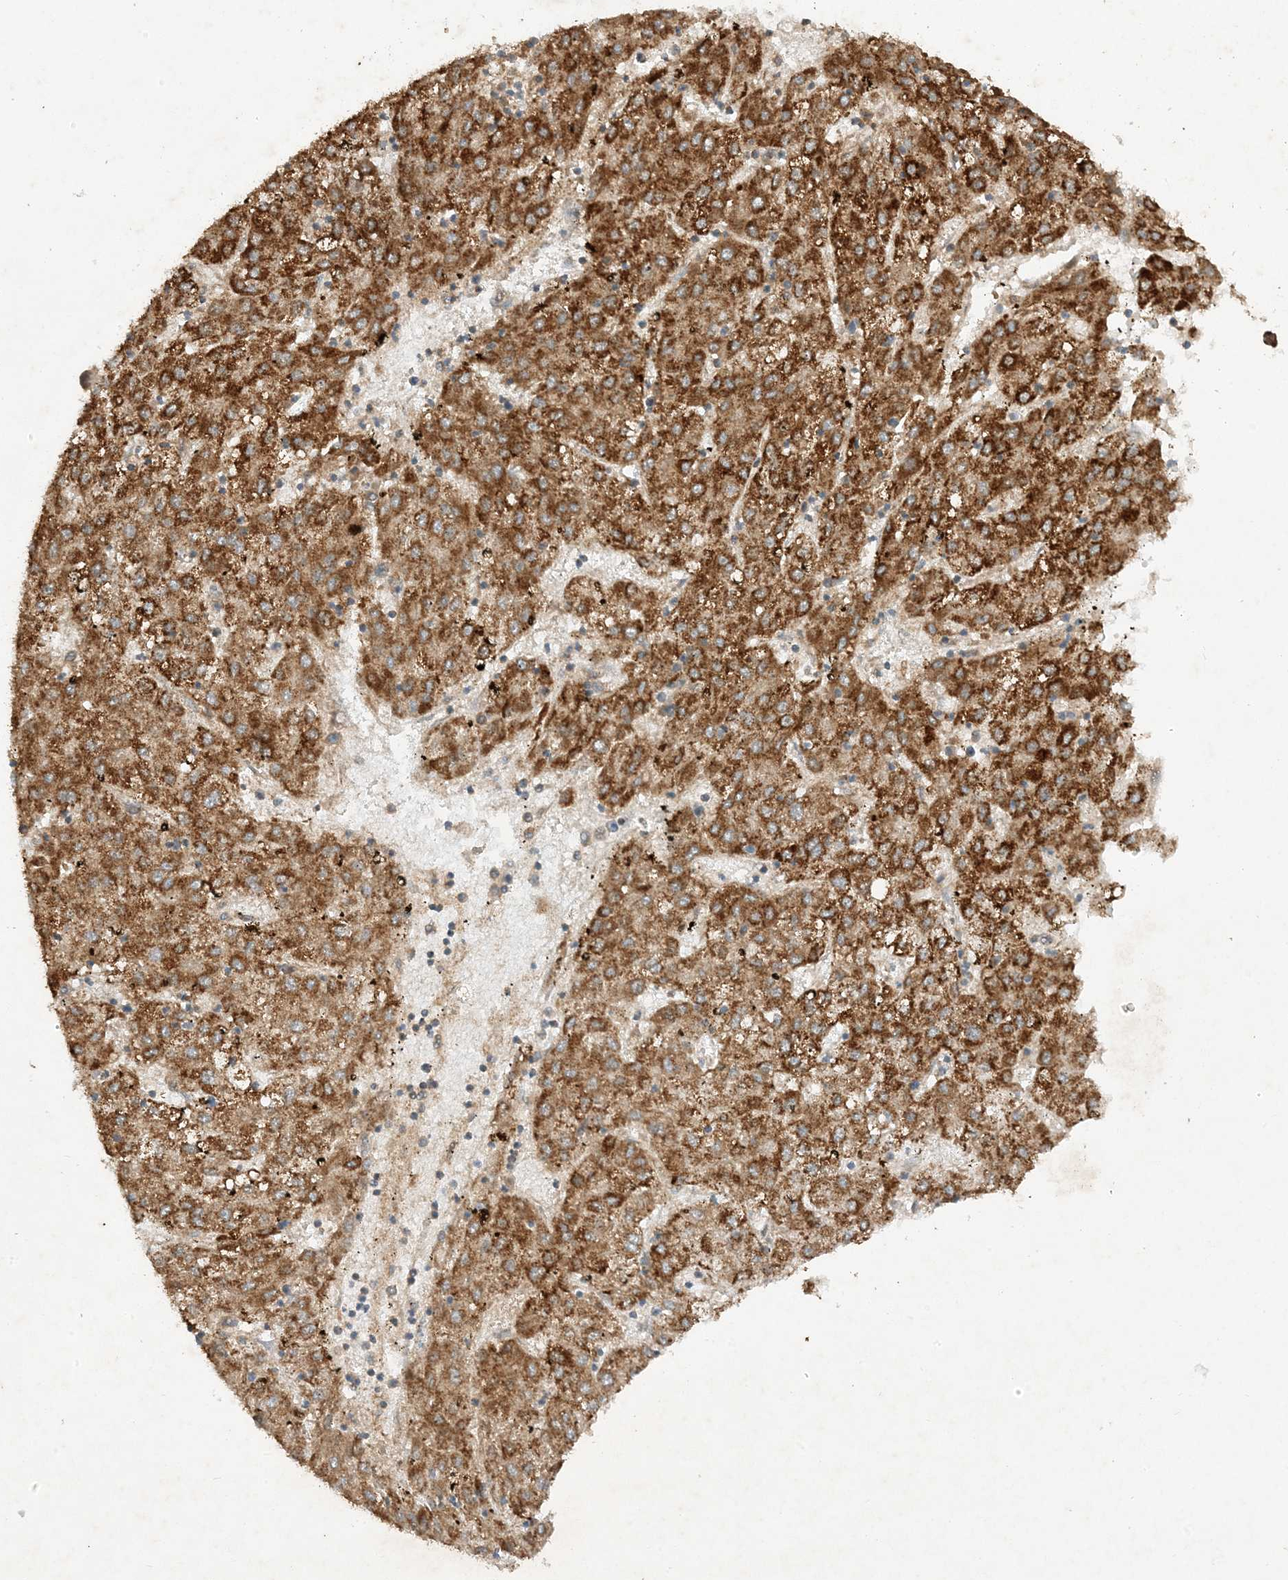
{"staining": {"intensity": "strong", "quantity": ">75%", "location": "cytoplasmic/membranous"}, "tissue": "liver cancer", "cell_type": "Tumor cells", "image_type": "cancer", "snomed": [{"axis": "morphology", "description": "Carcinoma, Hepatocellular, NOS"}, {"axis": "topography", "description": "Liver"}], "caption": "Approximately >75% of tumor cells in human liver cancer show strong cytoplasmic/membranous protein positivity as visualized by brown immunohistochemical staining.", "gene": "XRN1", "patient": {"sex": "male", "age": 72}}